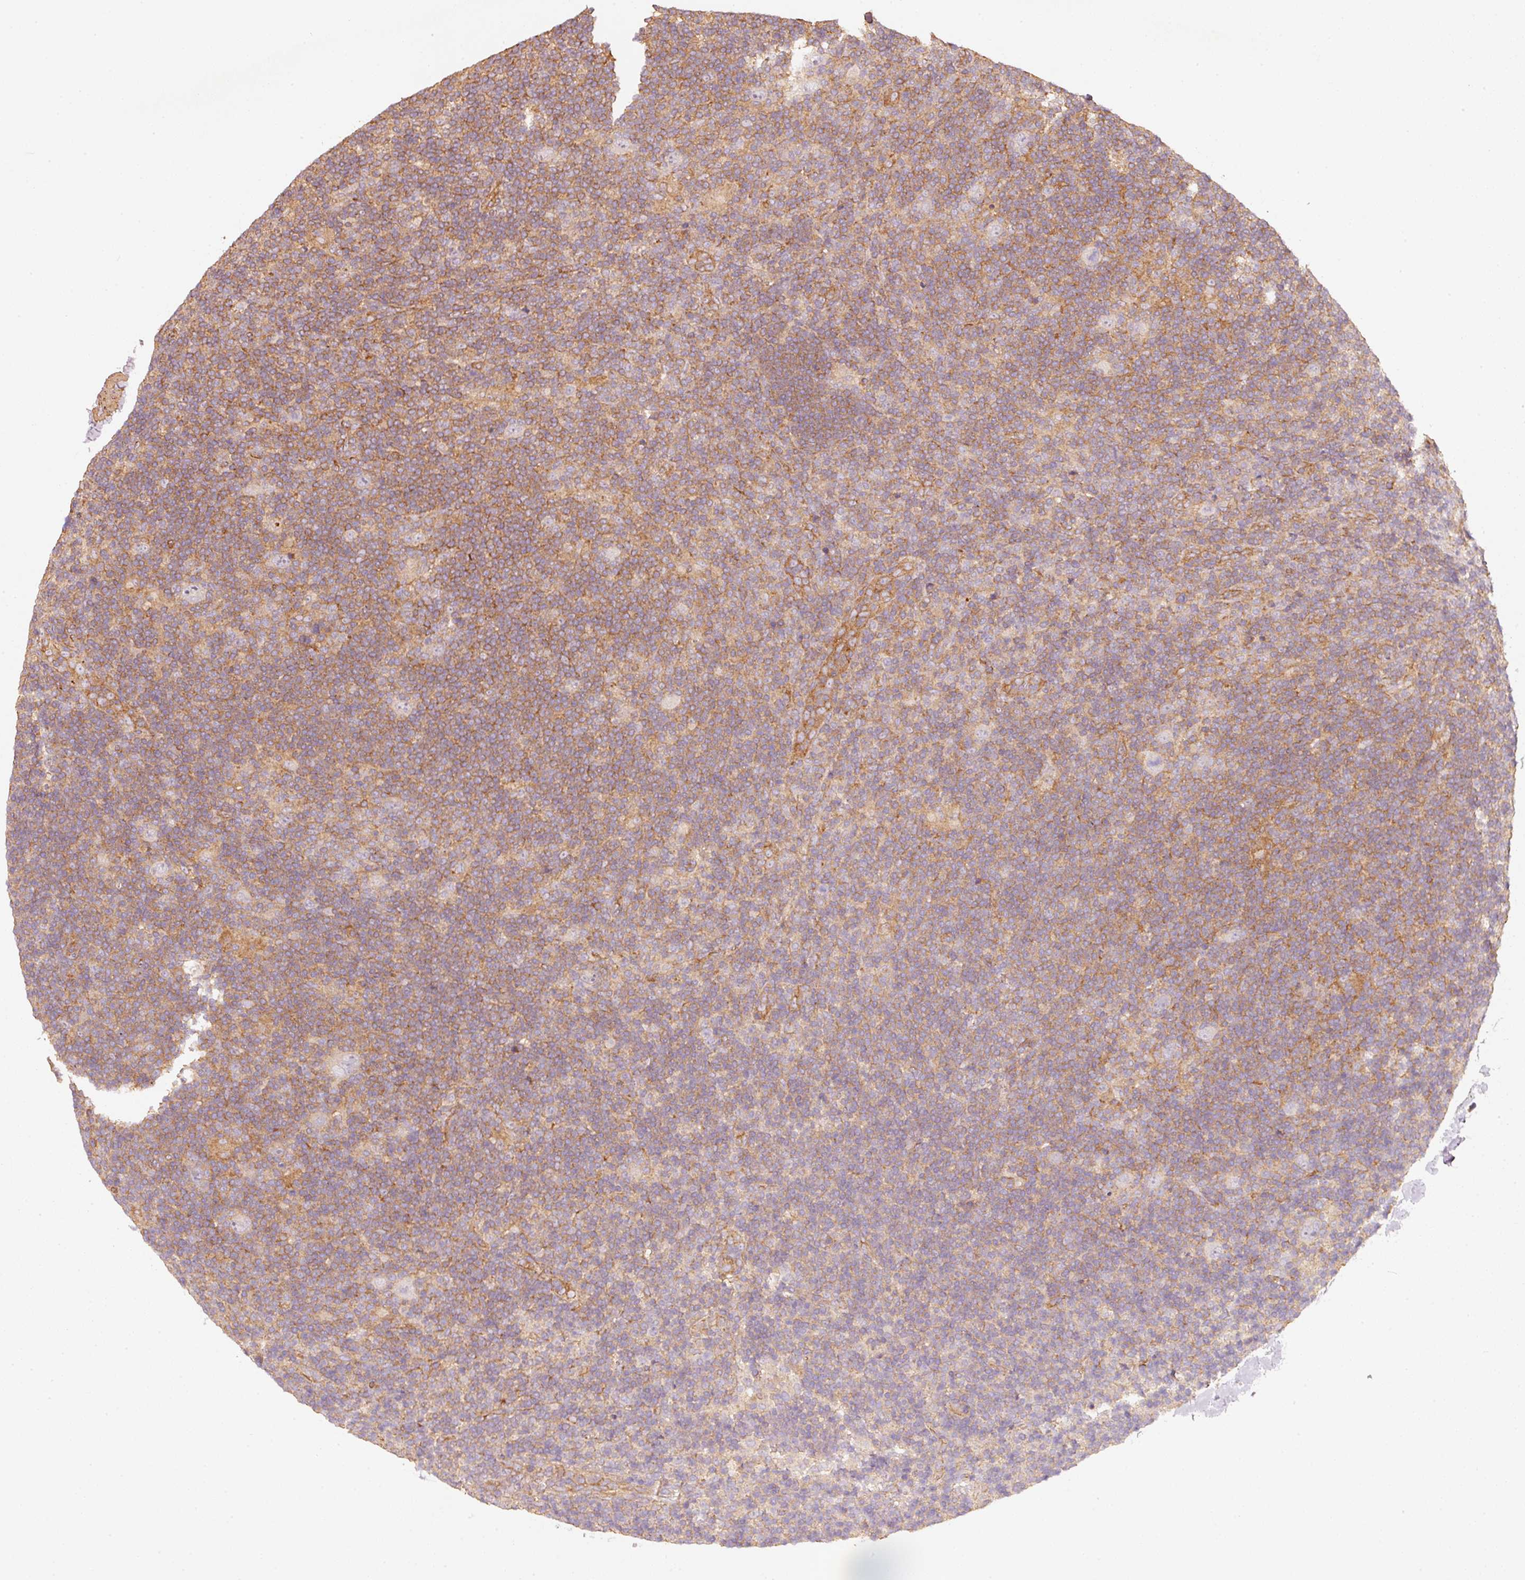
{"staining": {"intensity": "negative", "quantity": "none", "location": "none"}, "tissue": "lymphoma", "cell_type": "Tumor cells", "image_type": "cancer", "snomed": [{"axis": "morphology", "description": "Hodgkin's disease, NOS"}, {"axis": "topography", "description": "Lymph node"}], "caption": "The image shows no significant expression in tumor cells of lymphoma.", "gene": "CEP95", "patient": {"sex": "female", "age": 57}}